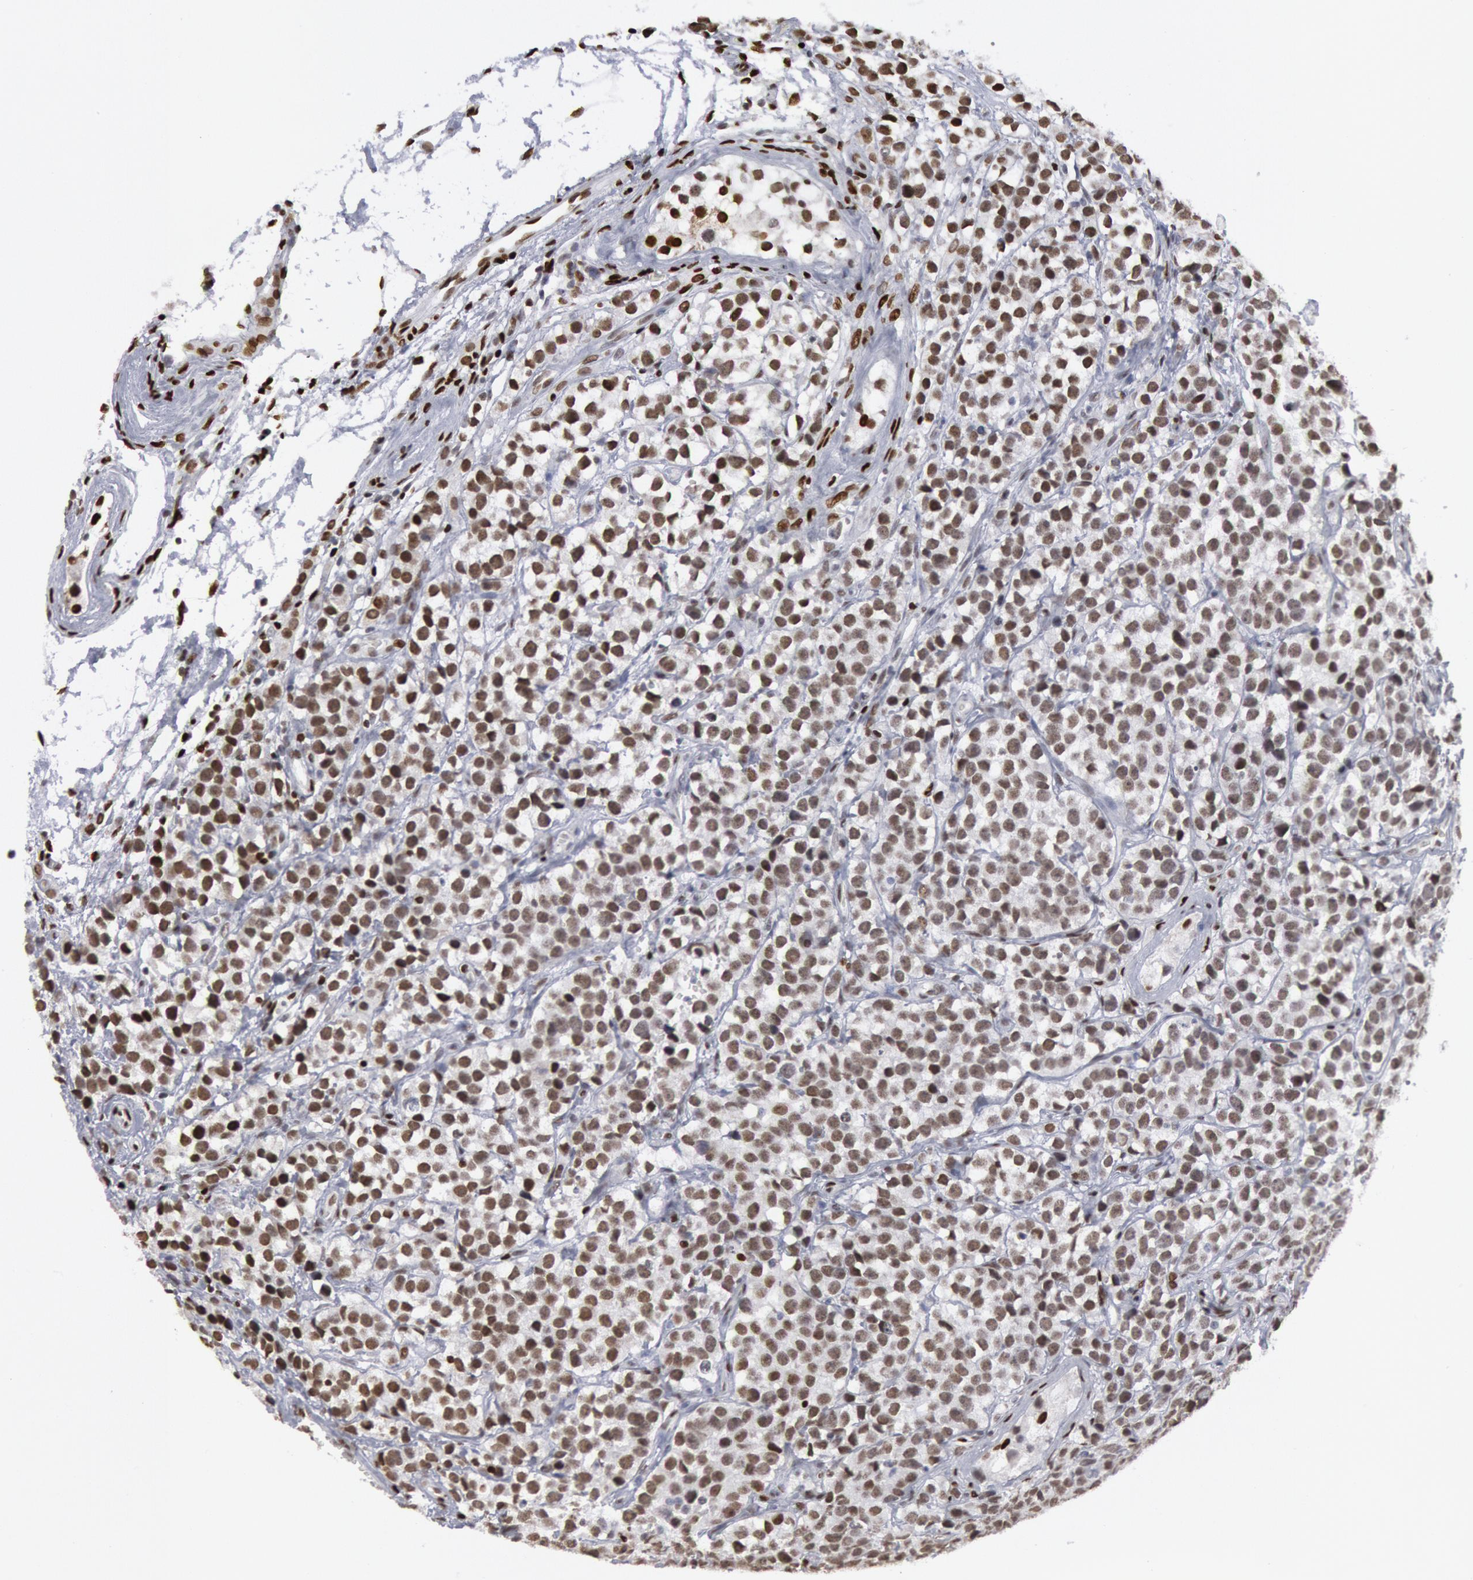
{"staining": {"intensity": "weak", "quantity": ">75%", "location": "nuclear"}, "tissue": "testis cancer", "cell_type": "Tumor cells", "image_type": "cancer", "snomed": [{"axis": "morphology", "description": "Seminoma, NOS"}, {"axis": "topography", "description": "Testis"}], "caption": "High-power microscopy captured an immunohistochemistry (IHC) photomicrograph of testis cancer (seminoma), revealing weak nuclear staining in about >75% of tumor cells.", "gene": "MECP2", "patient": {"sex": "male", "age": 25}}